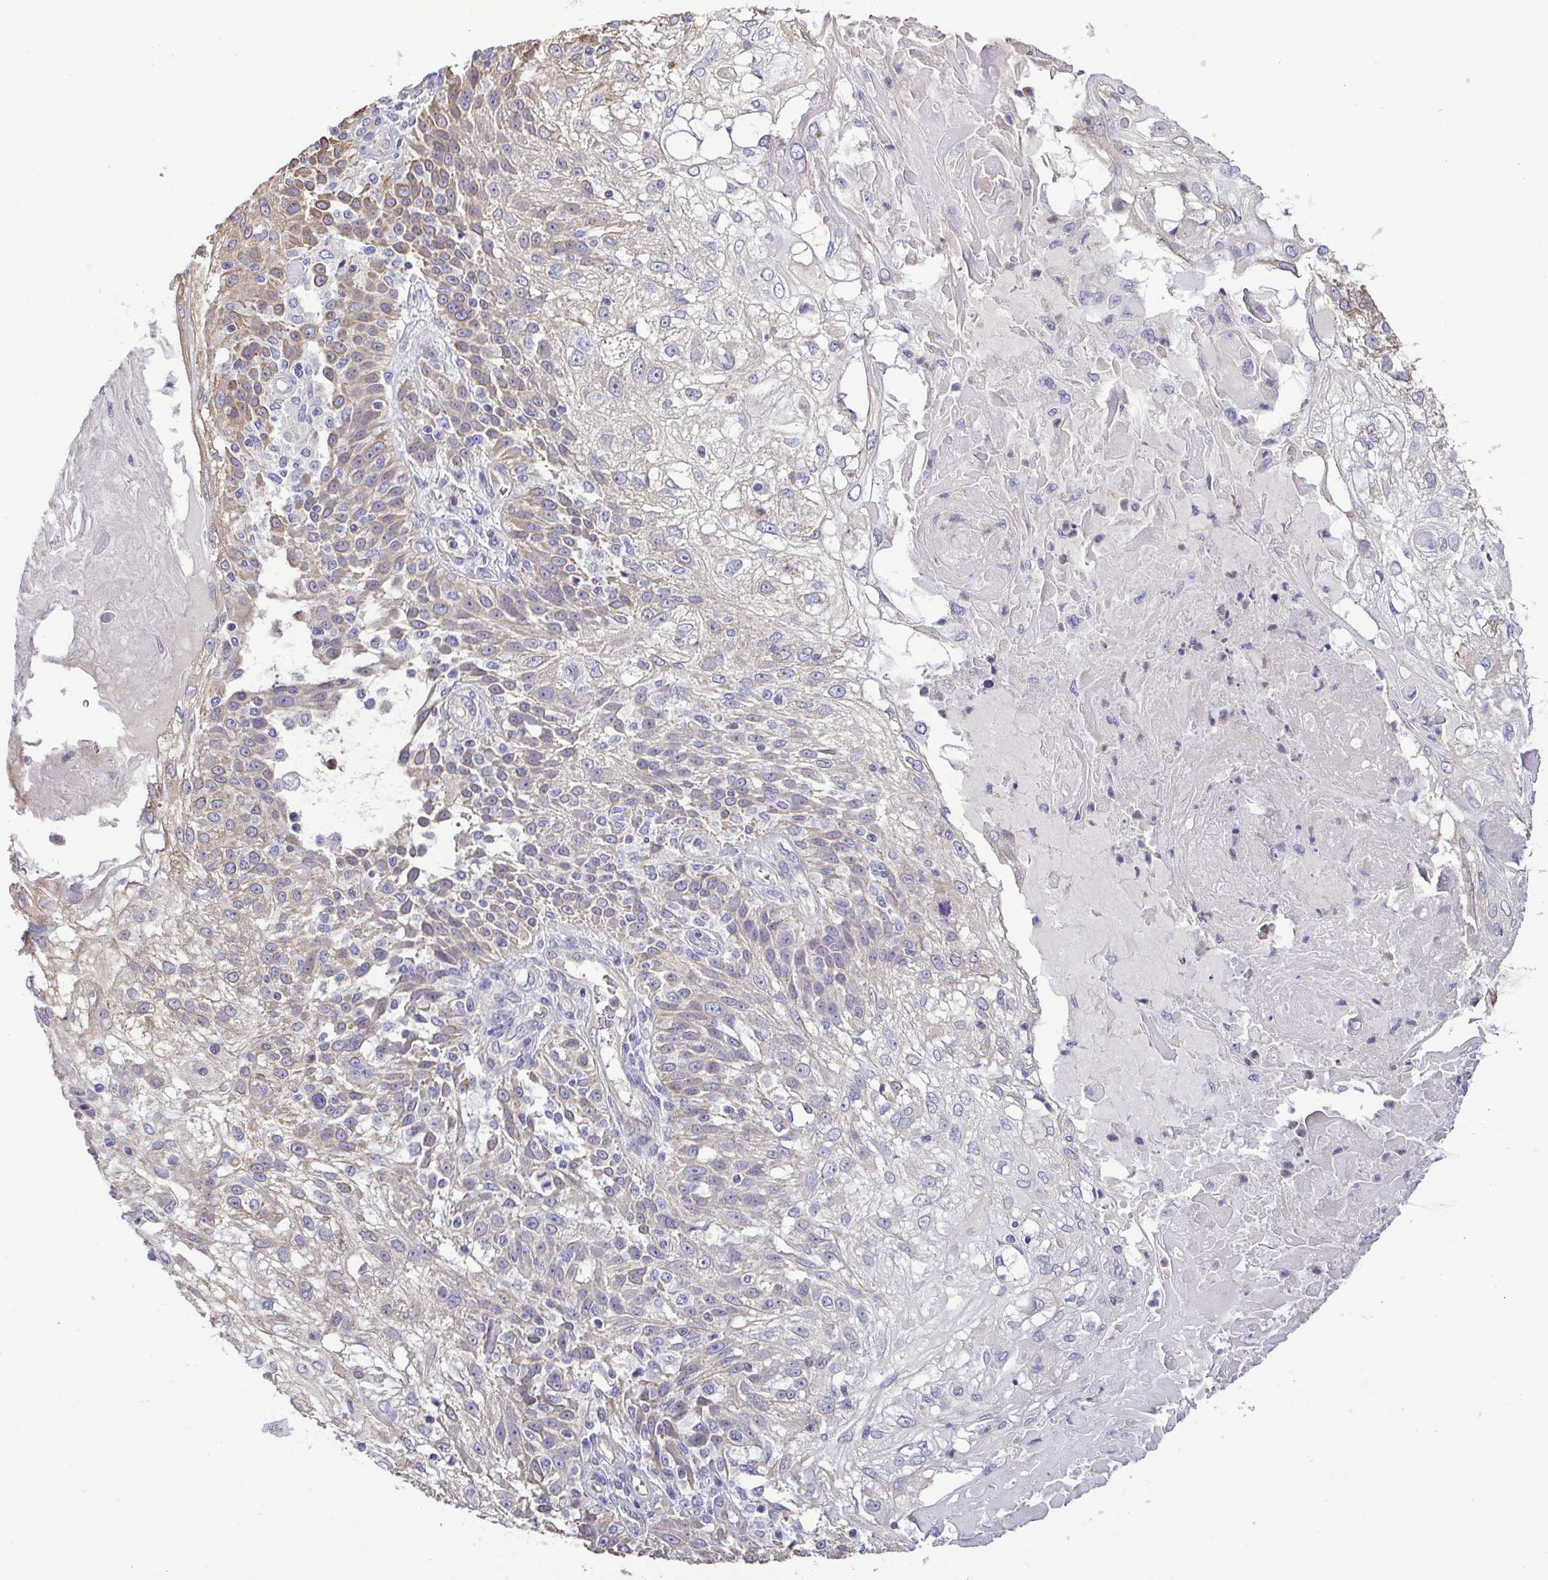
{"staining": {"intensity": "weak", "quantity": "25%-75%", "location": "cytoplasmic/membranous"}, "tissue": "skin cancer", "cell_type": "Tumor cells", "image_type": "cancer", "snomed": [{"axis": "morphology", "description": "Normal tissue, NOS"}, {"axis": "morphology", "description": "Squamous cell carcinoma, NOS"}, {"axis": "topography", "description": "Skin"}], "caption": "The immunohistochemical stain shows weak cytoplasmic/membranous staining in tumor cells of skin cancer (squamous cell carcinoma) tissue.", "gene": "MYL10", "patient": {"sex": "female", "age": 83}}